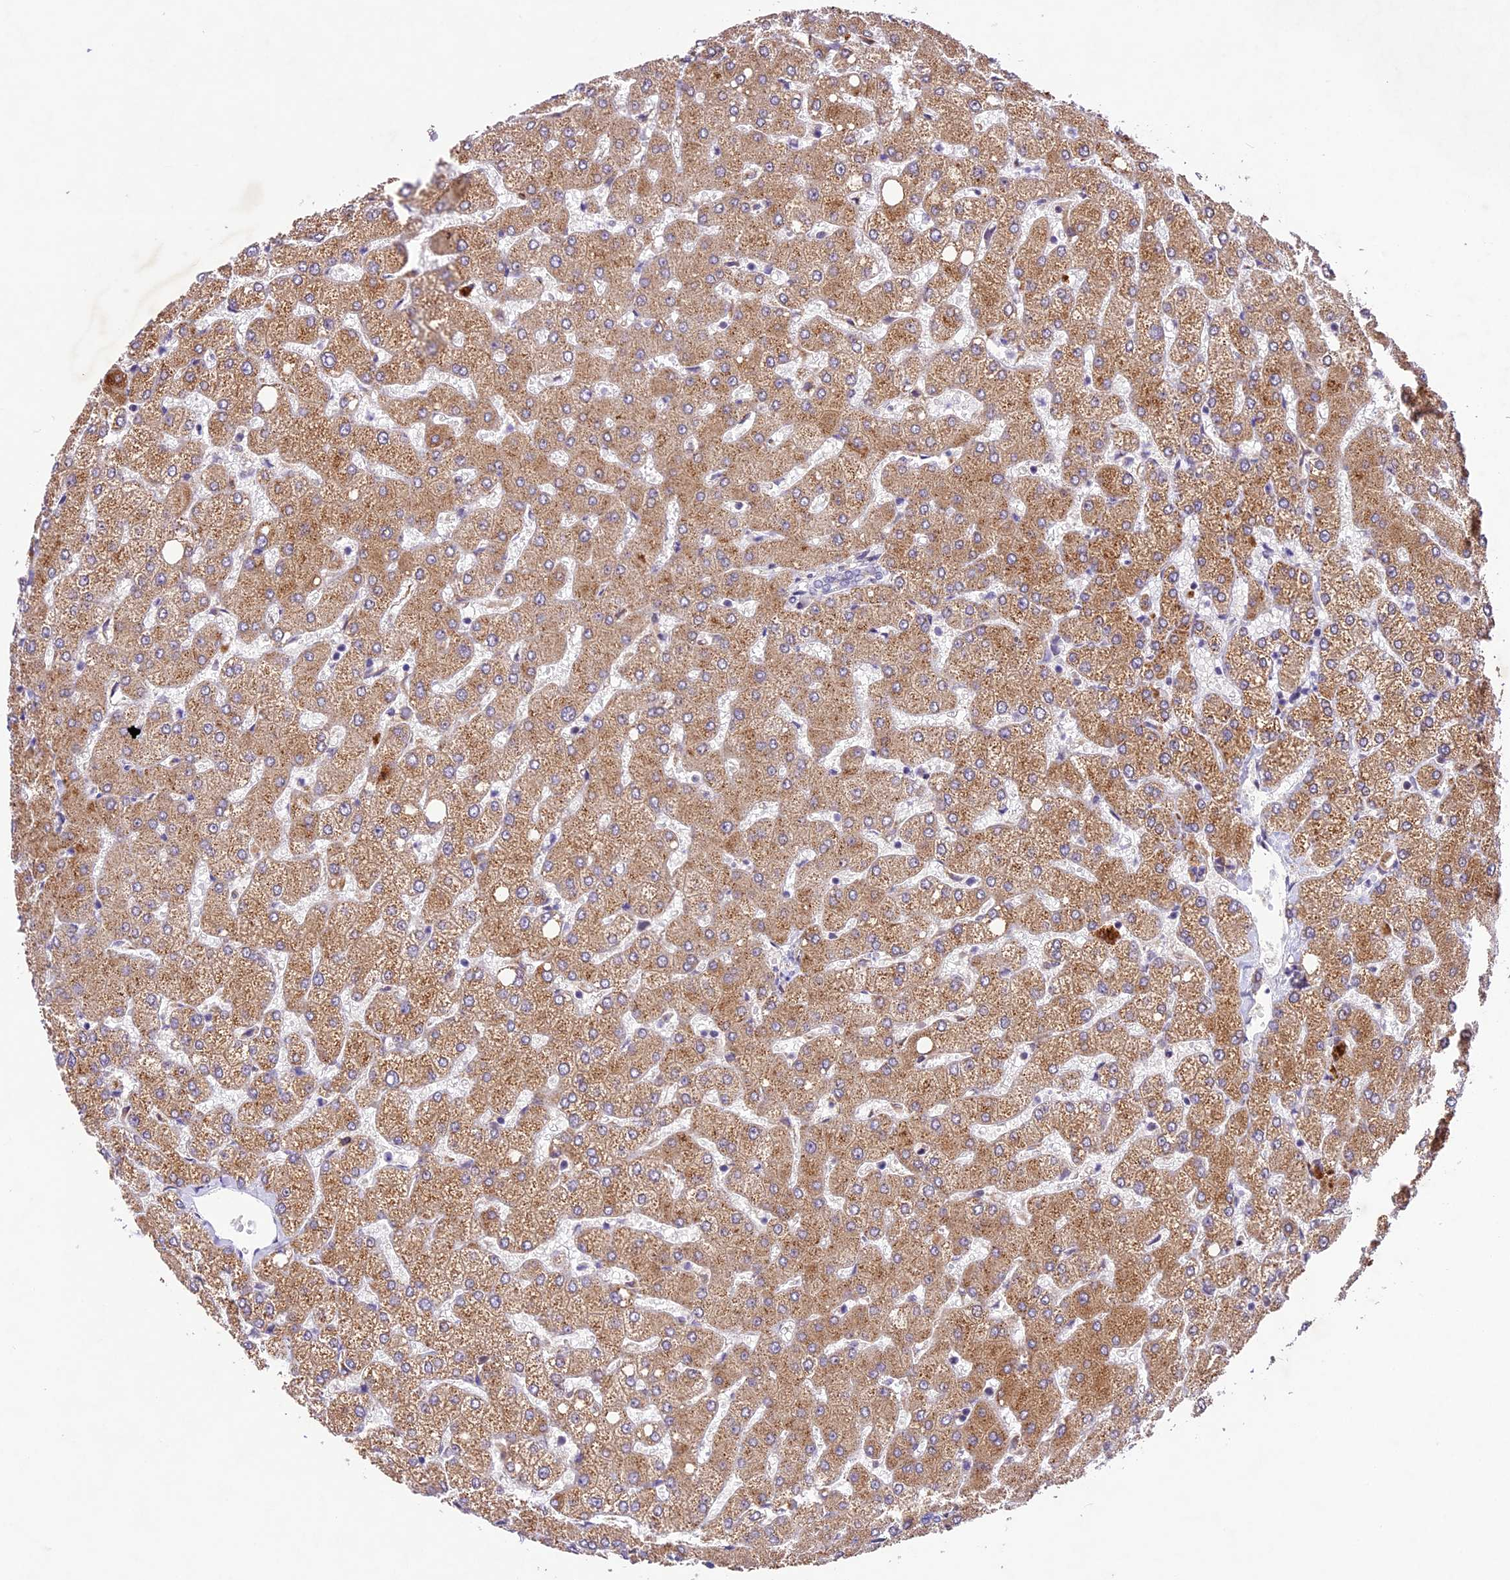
{"staining": {"intensity": "negative", "quantity": "none", "location": "none"}, "tissue": "liver", "cell_type": "Cholangiocytes", "image_type": "normal", "snomed": [{"axis": "morphology", "description": "Normal tissue, NOS"}, {"axis": "topography", "description": "Liver"}], "caption": "Immunohistochemistry (IHC) micrograph of benign human liver stained for a protein (brown), which displays no positivity in cholangiocytes. (Brightfield microscopy of DAB (3,3'-diaminobenzidine) immunohistochemistry at high magnification).", "gene": "CCSER1", "patient": {"sex": "female", "age": 54}}